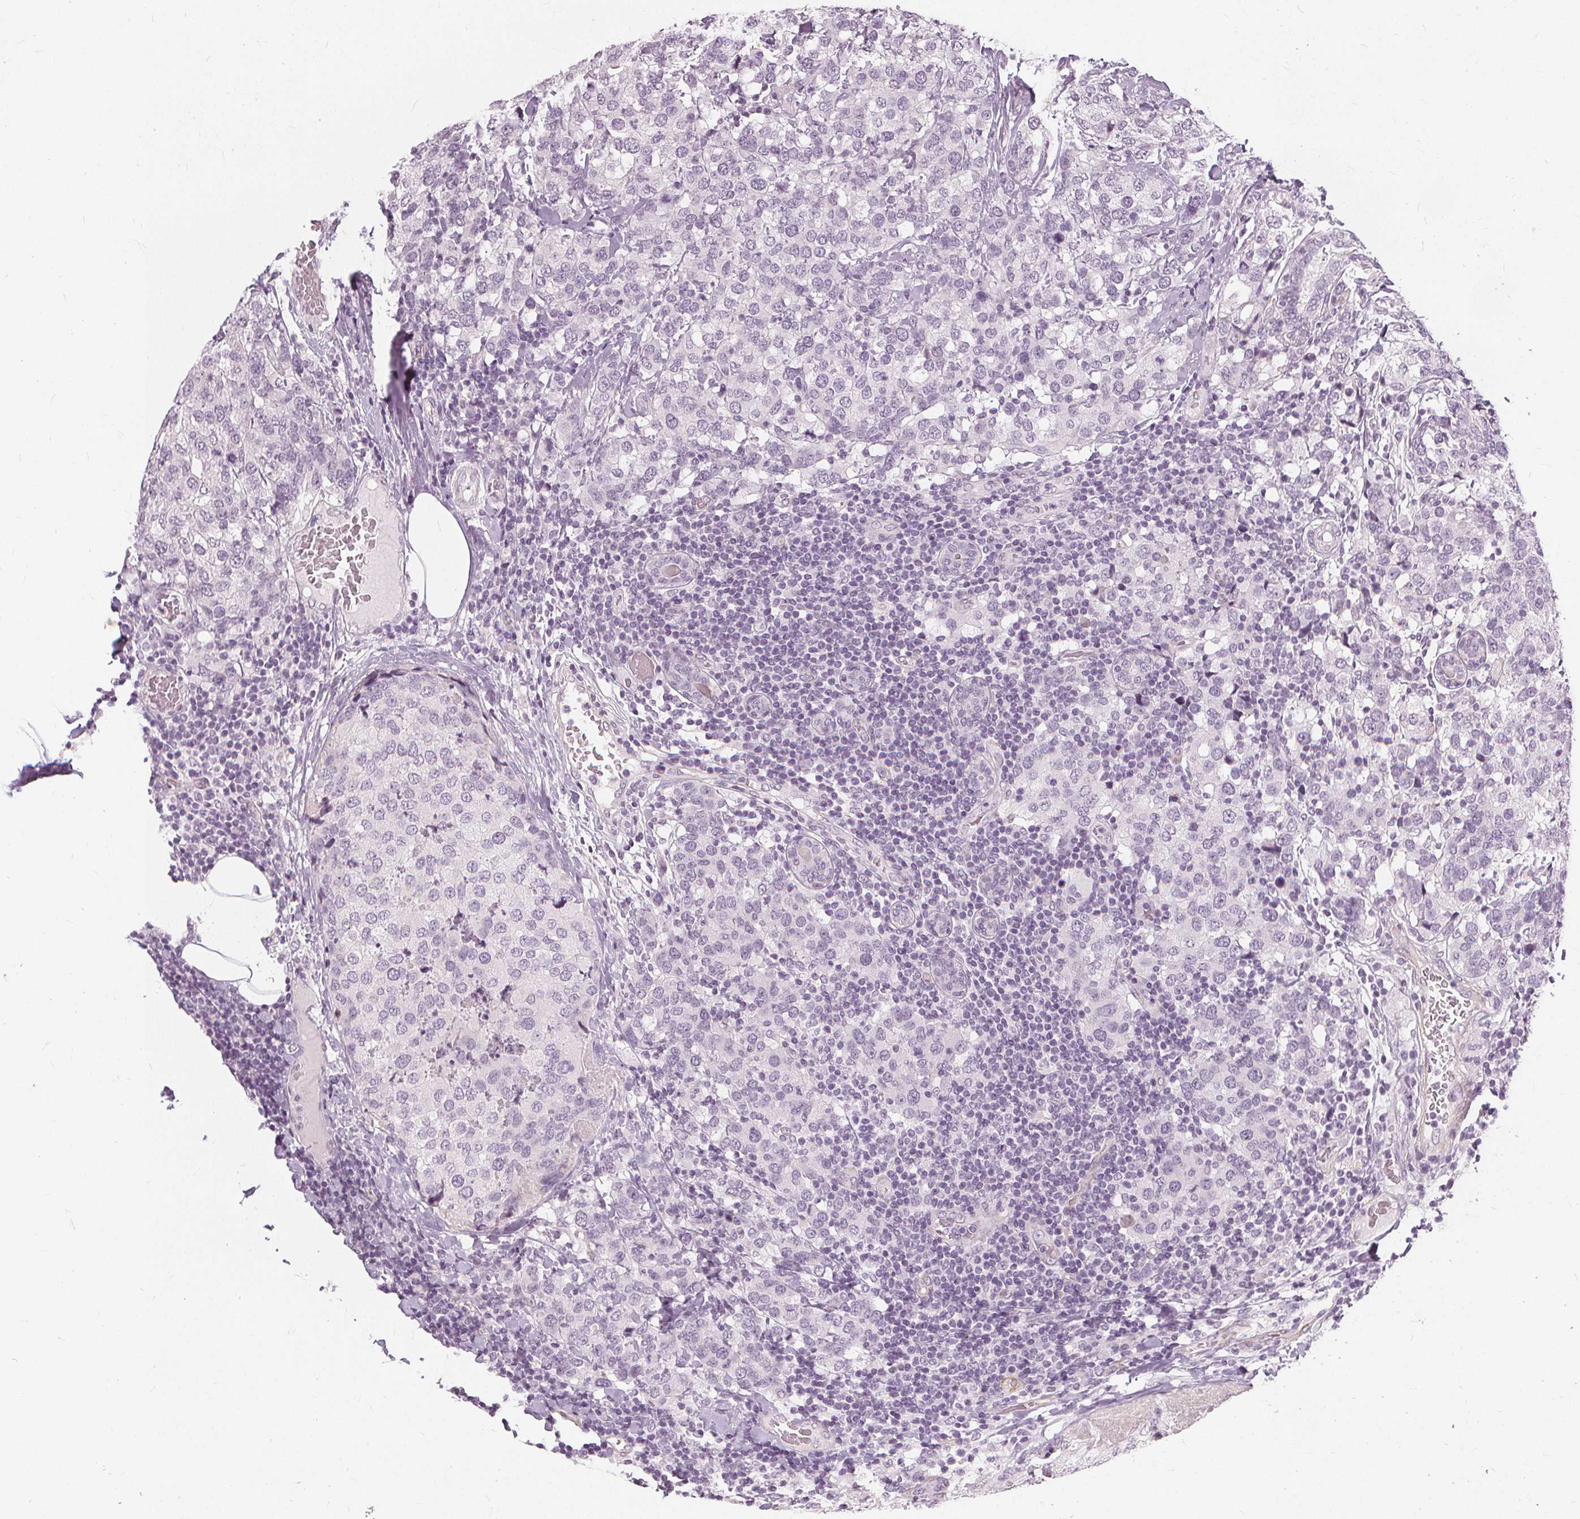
{"staining": {"intensity": "negative", "quantity": "none", "location": "none"}, "tissue": "breast cancer", "cell_type": "Tumor cells", "image_type": "cancer", "snomed": [{"axis": "morphology", "description": "Lobular carcinoma"}, {"axis": "topography", "description": "Breast"}], "caption": "Breast lobular carcinoma stained for a protein using immunohistochemistry (IHC) exhibits no staining tumor cells.", "gene": "SFTPD", "patient": {"sex": "female", "age": 59}}